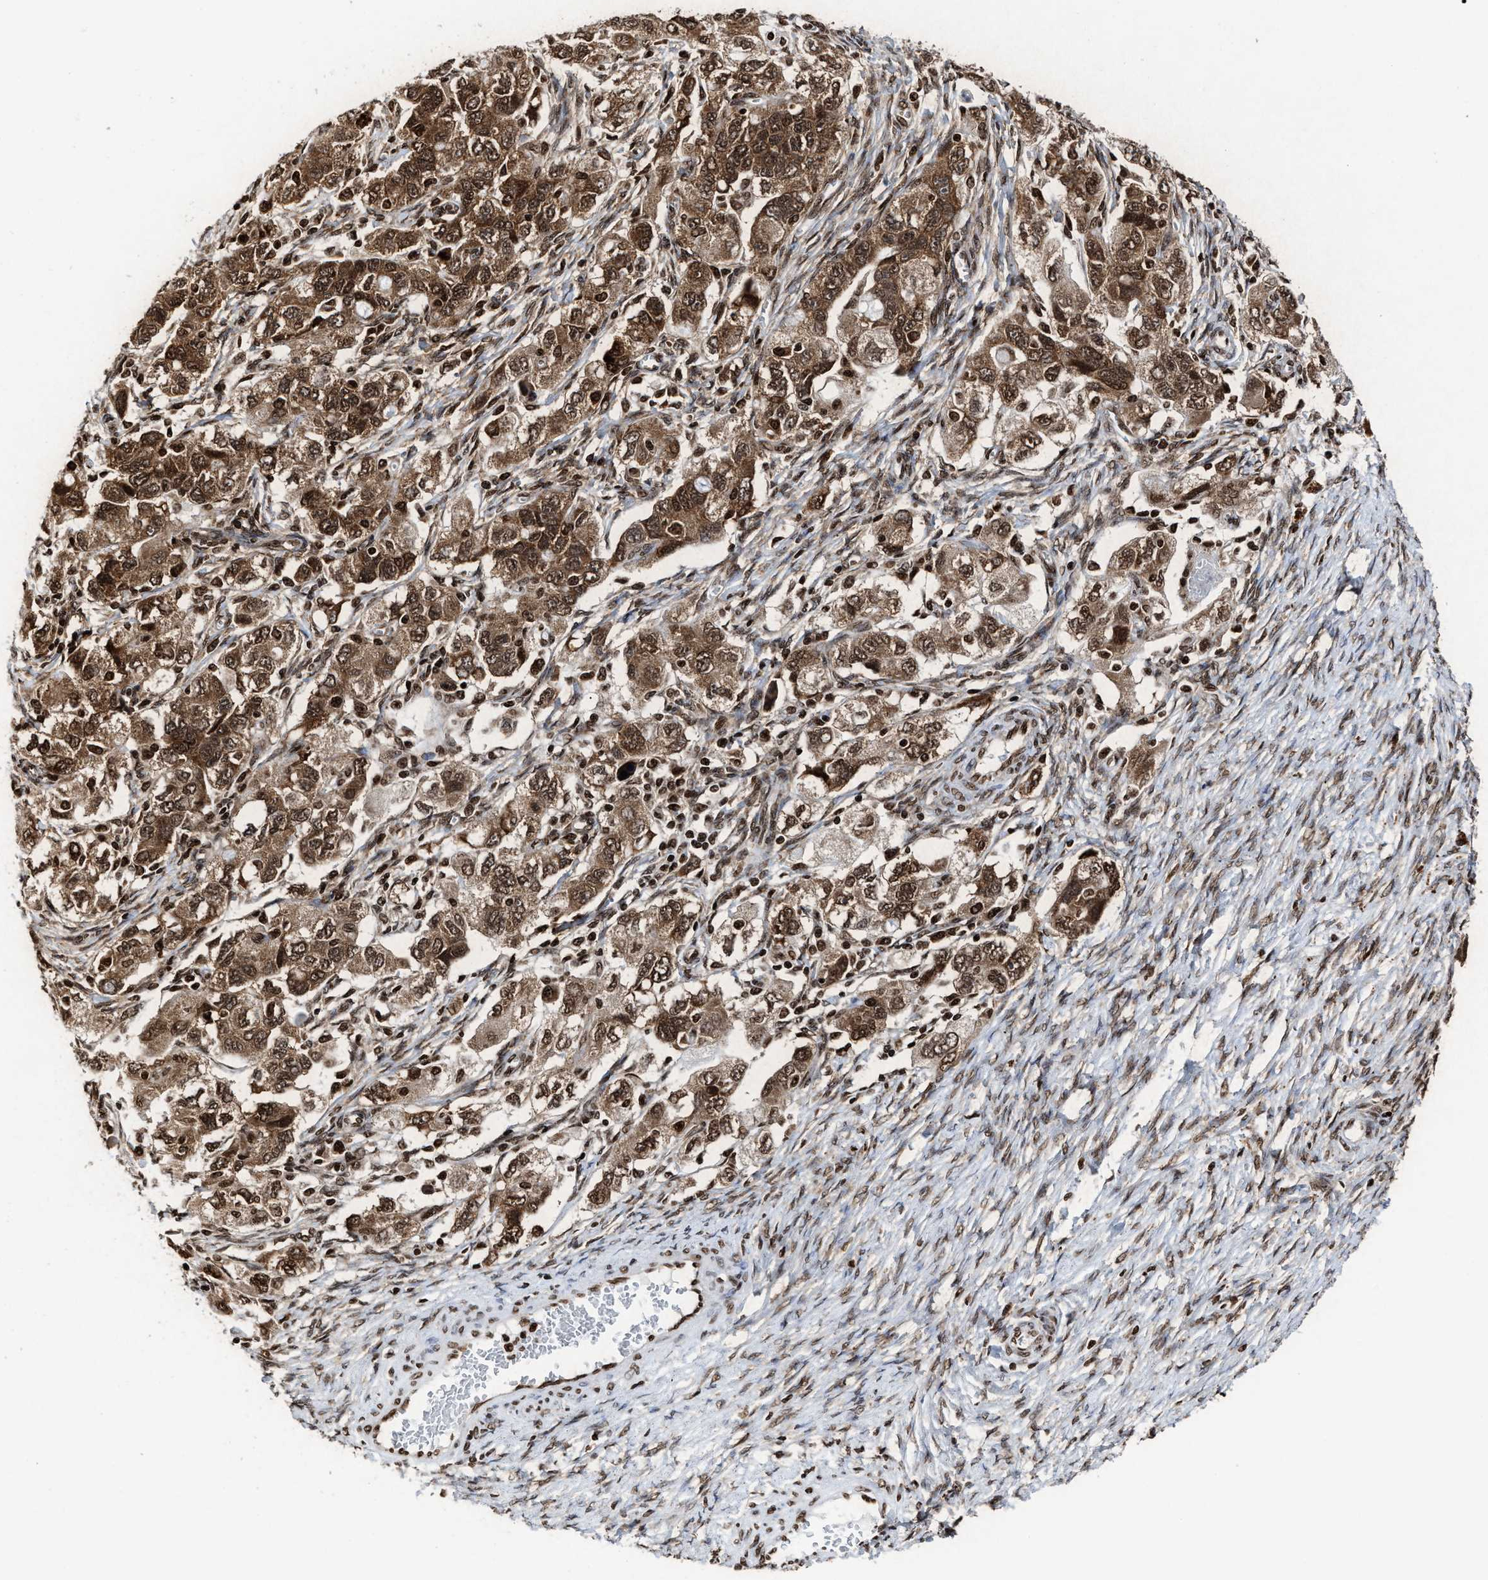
{"staining": {"intensity": "moderate", "quantity": ">75%", "location": "cytoplasmic/membranous,nuclear"}, "tissue": "ovarian cancer", "cell_type": "Tumor cells", "image_type": "cancer", "snomed": [{"axis": "morphology", "description": "Carcinoma, NOS"}, {"axis": "morphology", "description": "Cystadenocarcinoma, serous, NOS"}, {"axis": "topography", "description": "Ovary"}], "caption": "A photomicrograph of ovarian cancer stained for a protein demonstrates moderate cytoplasmic/membranous and nuclear brown staining in tumor cells.", "gene": "ALYREF", "patient": {"sex": "female", "age": 69}}